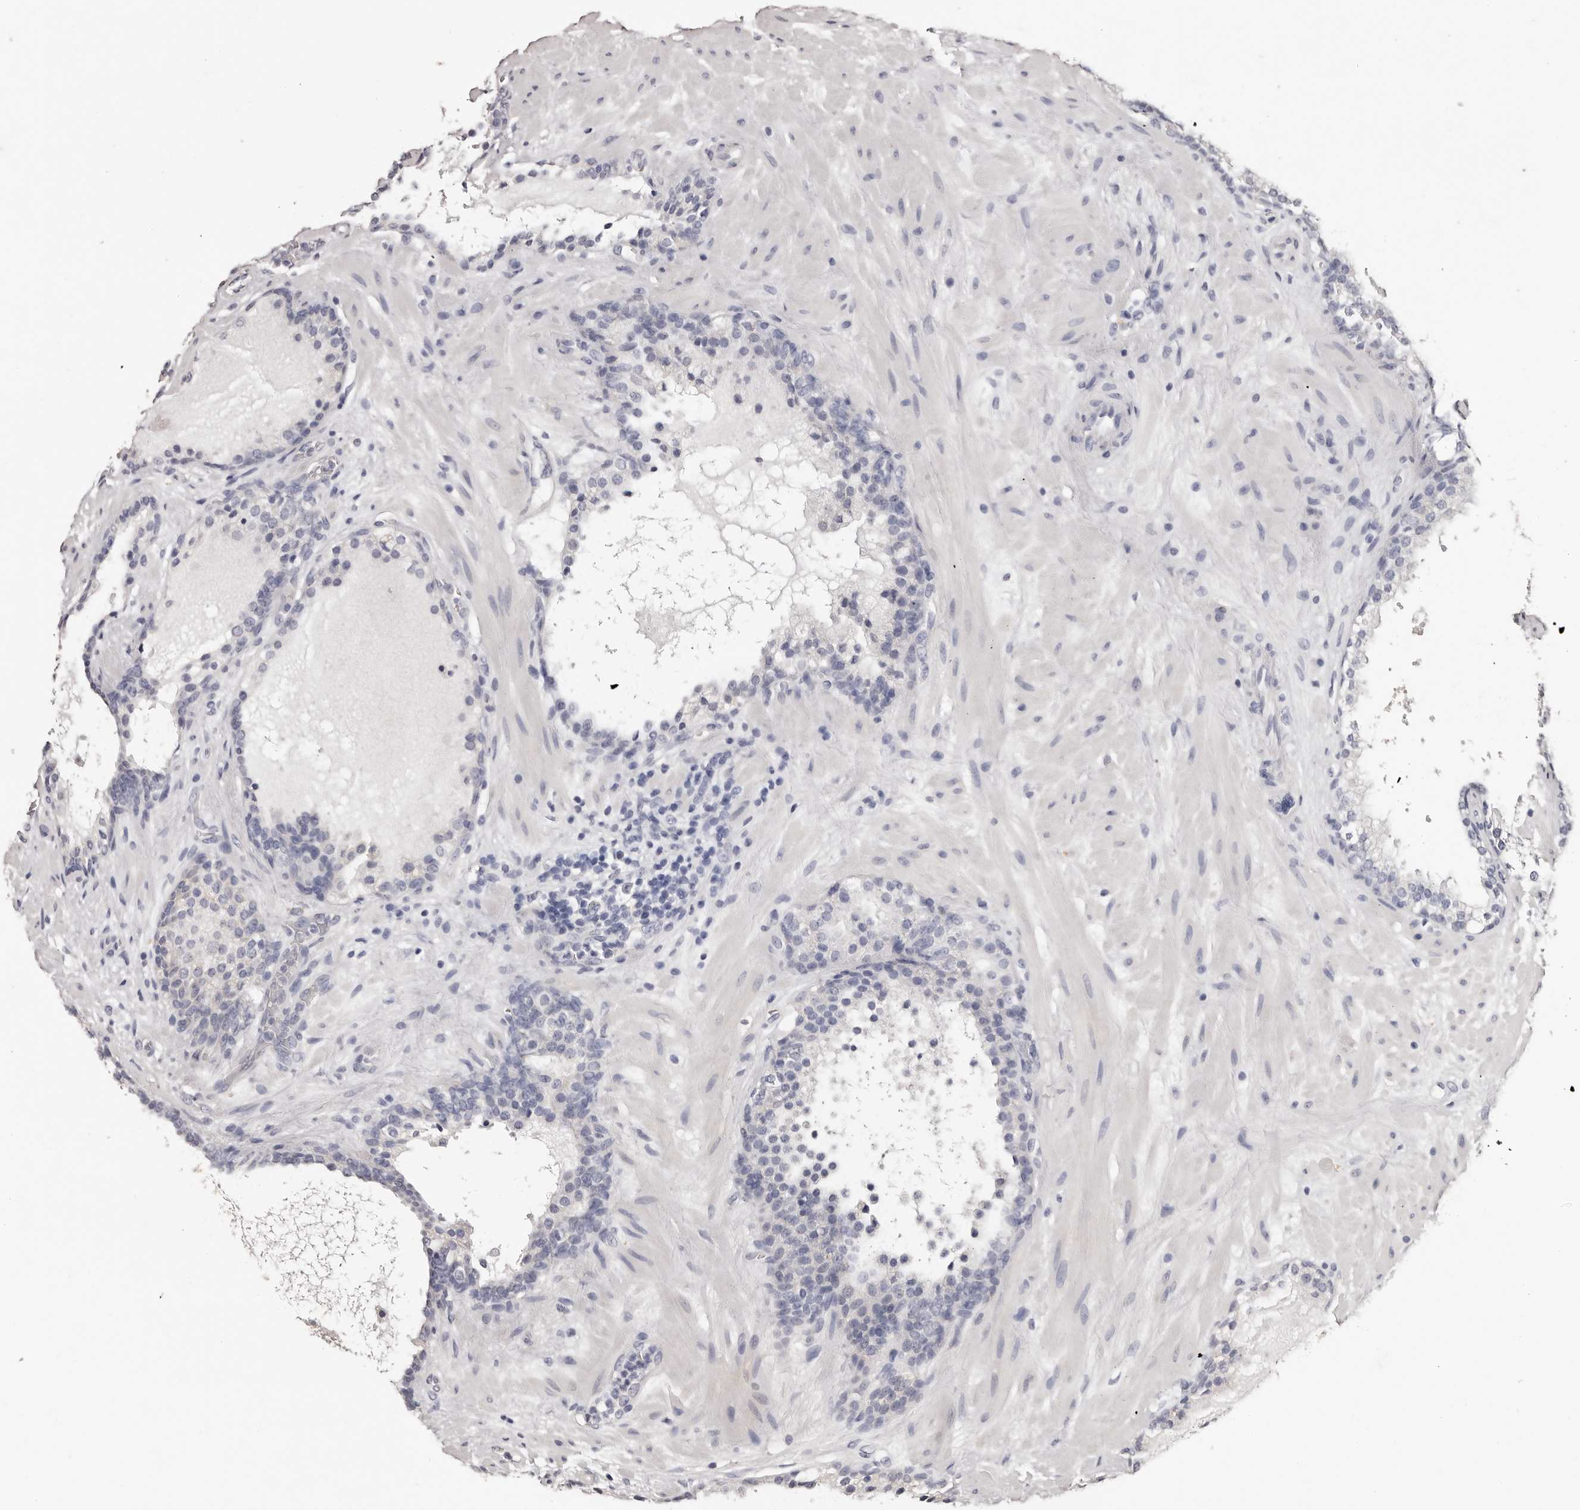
{"staining": {"intensity": "negative", "quantity": "none", "location": "none"}, "tissue": "prostate cancer", "cell_type": "Tumor cells", "image_type": "cancer", "snomed": [{"axis": "morphology", "description": "Adenocarcinoma, High grade"}, {"axis": "topography", "description": "Prostate"}], "caption": "The immunohistochemistry histopathology image has no significant positivity in tumor cells of prostate cancer (adenocarcinoma (high-grade)) tissue.", "gene": "ETNK1", "patient": {"sex": "male", "age": 56}}